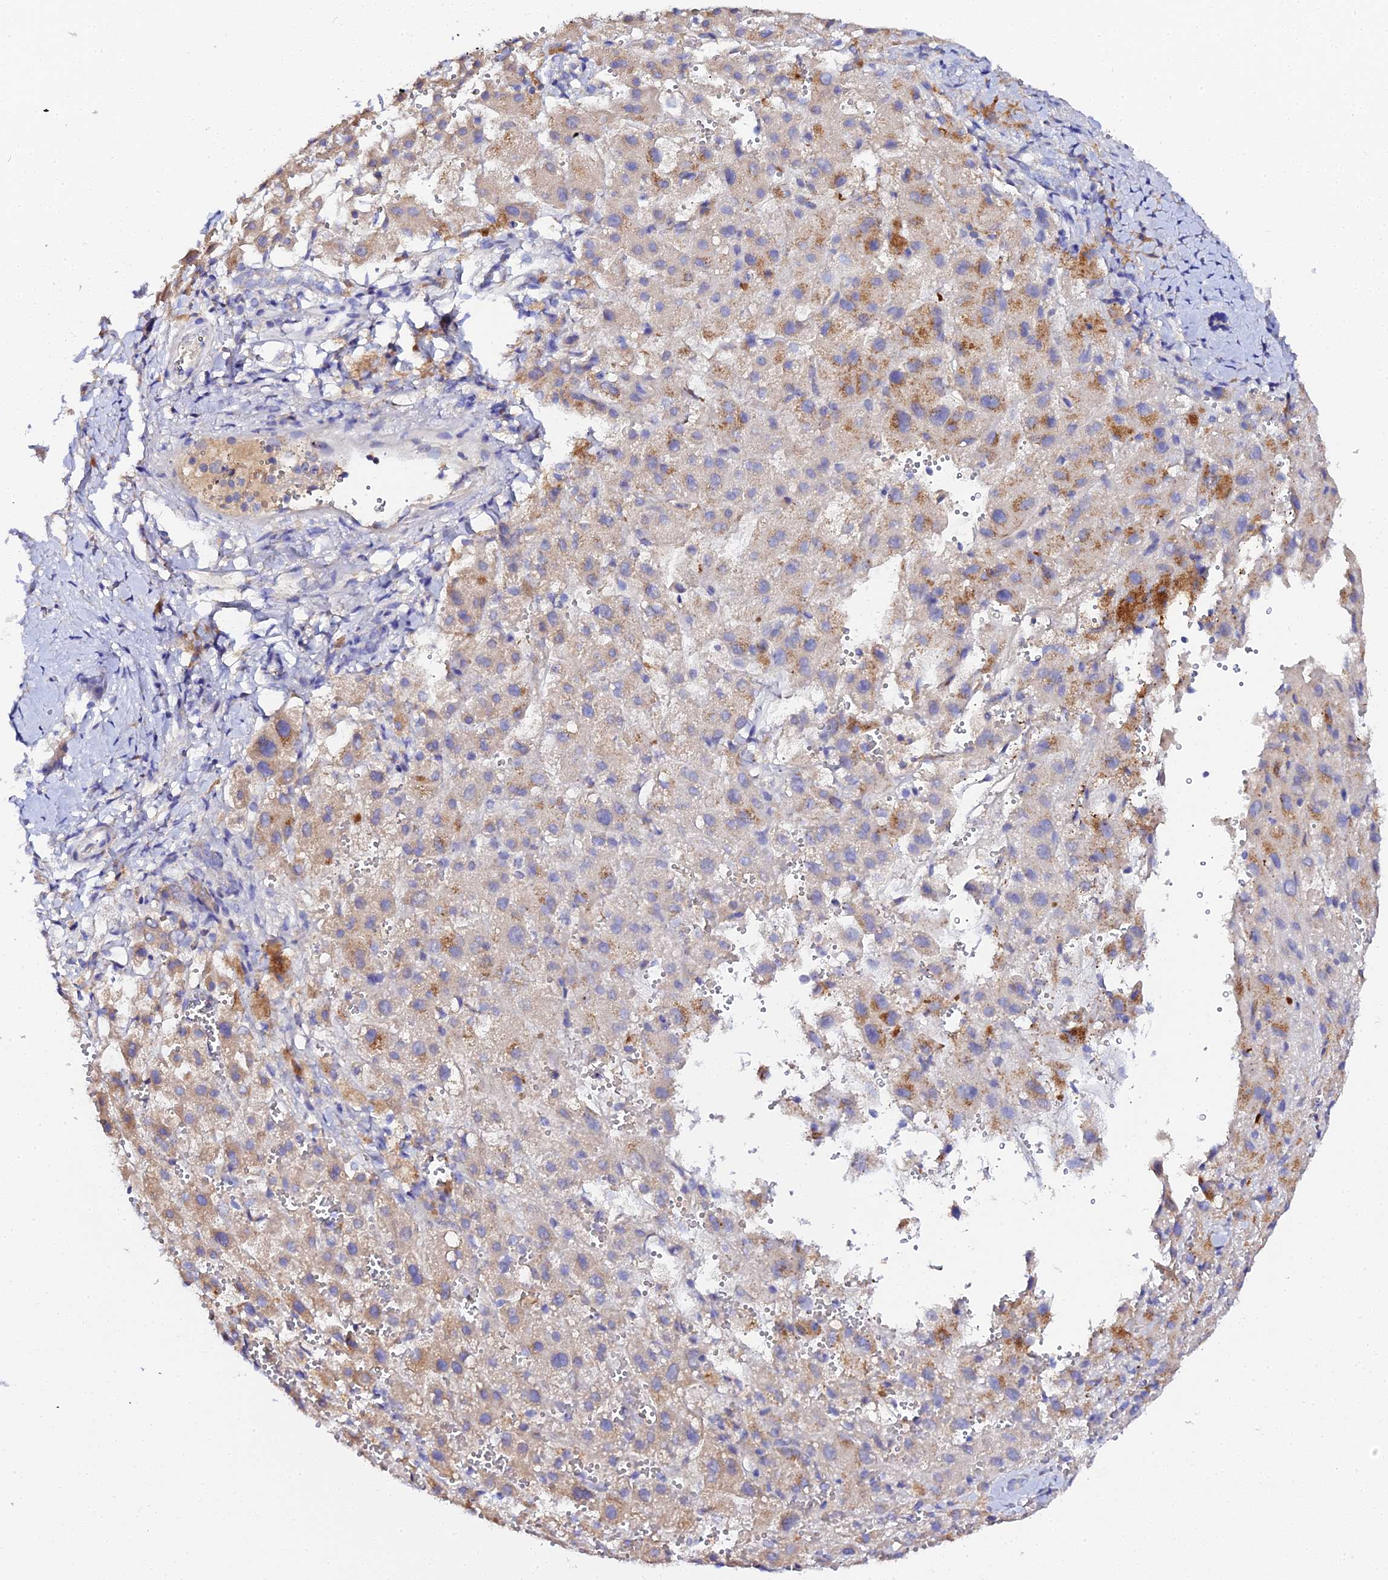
{"staining": {"intensity": "moderate", "quantity": "25%-75%", "location": "cytoplasmic/membranous"}, "tissue": "liver cancer", "cell_type": "Tumor cells", "image_type": "cancer", "snomed": [{"axis": "morphology", "description": "Carcinoma, Hepatocellular, NOS"}, {"axis": "topography", "description": "Liver"}], "caption": "This image reveals hepatocellular carcinoma (liver) stained with immunohistochemistry (IHC) to label a protein in brown. The cytoplasmic/membranous of tumor cells show moderate positivity for the protein. Nuclei are counter-stained blue.", "gene": "SCX", "patient": {"sex": "female", "age": 58}}